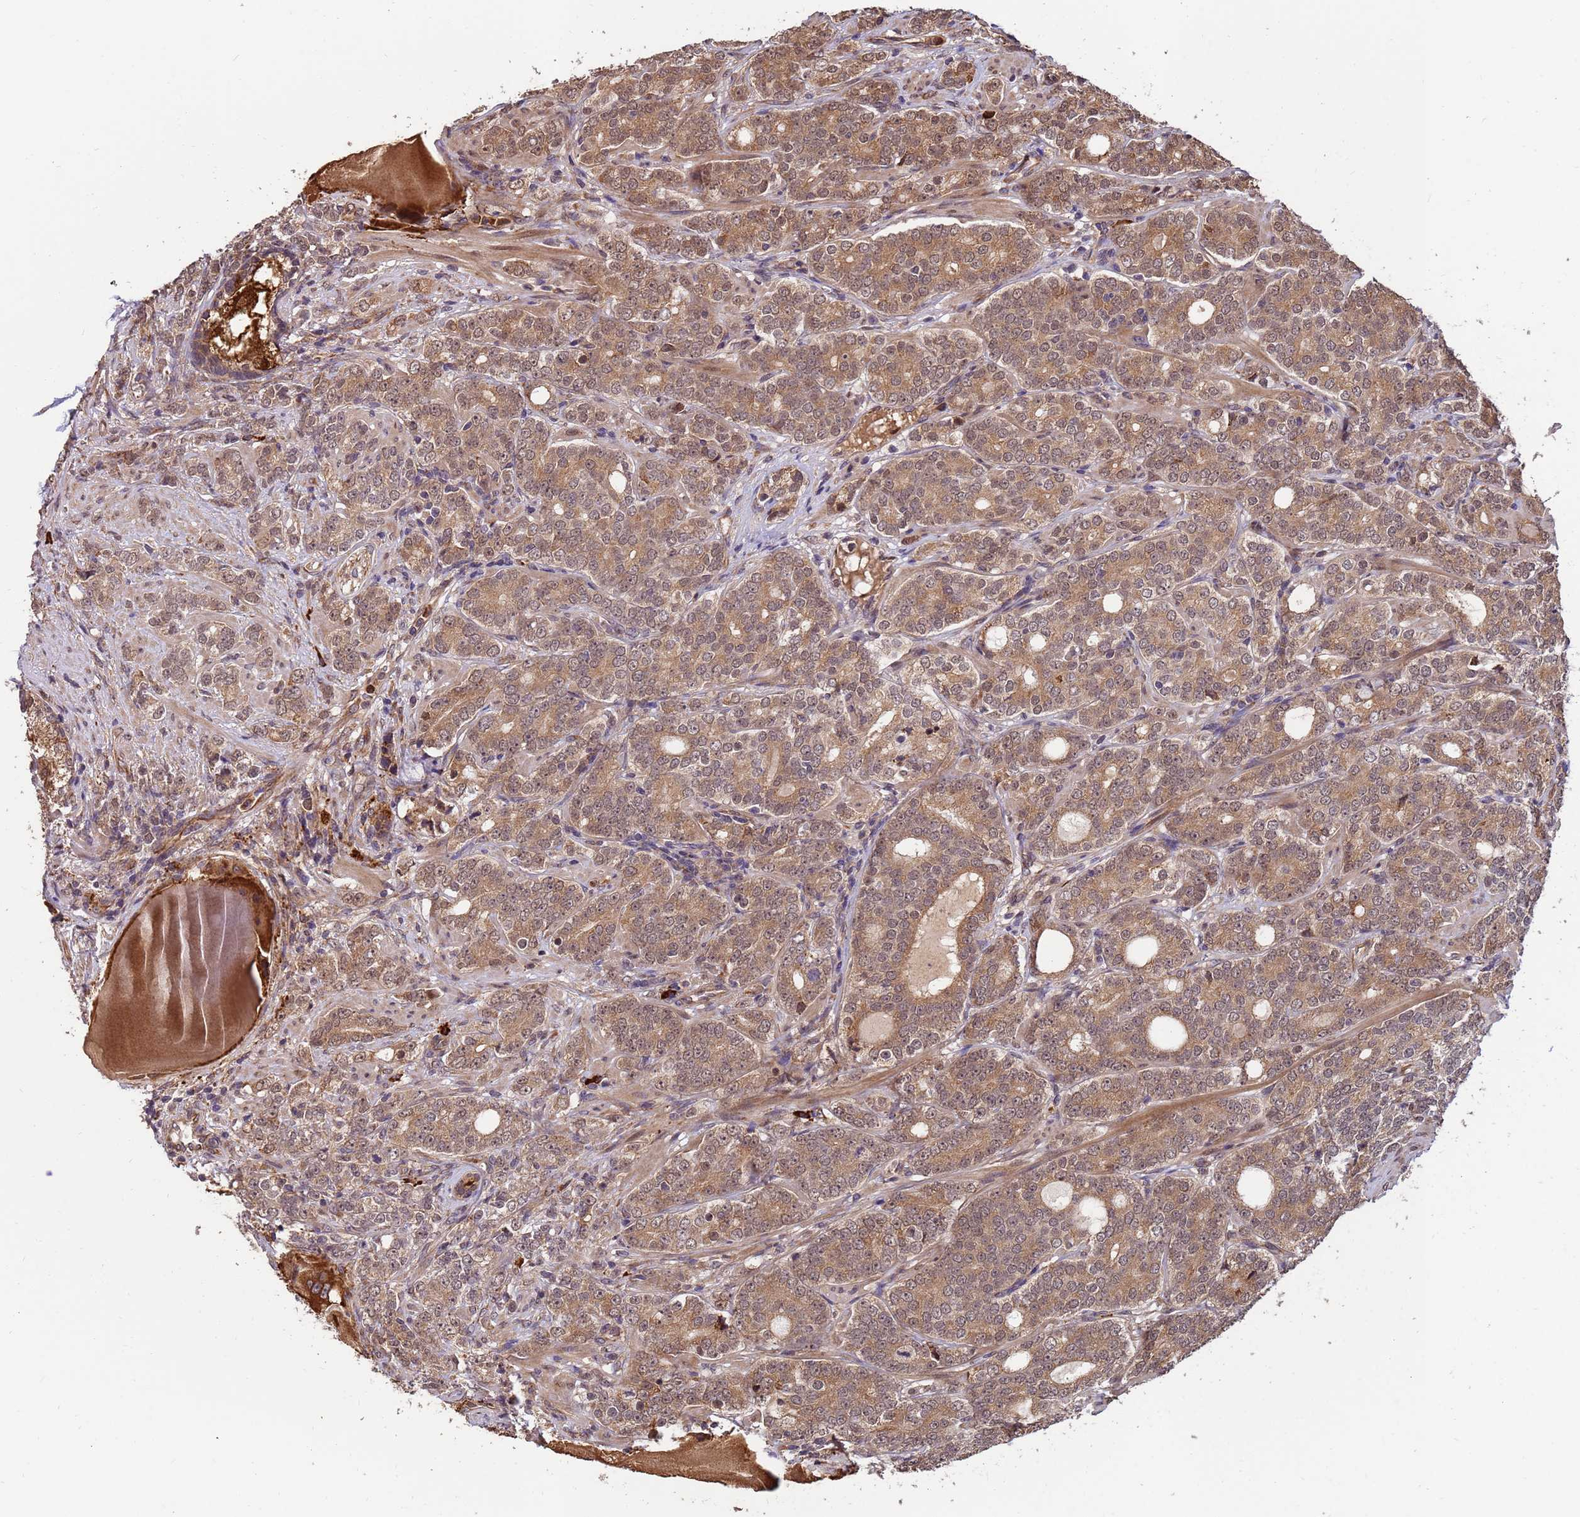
{"staining": {"intensity": "moderate", "quantity": ">75%", "location": "cytoplasmic/membranous,nuclear"}, "tissue": "prostate cancer", "cell_type": "Tumor cells", "image_type": "cancer", "snomed": [{"axis": "morphology", "description": "Adenocarcinoma, High grade"}, {"axis": "topography", "description": "Prostate"}], "caption": "Immunohistochemical staining of prostate cancer reveals medium levels of moderate cytoplasmic/membranous and nuclear protein expression in about >75% of tumor cells. (IHC, brightfield microscopy, high magnification).", "gene": "ZNF619", "patient": {"sex": "male", "age": 64}}